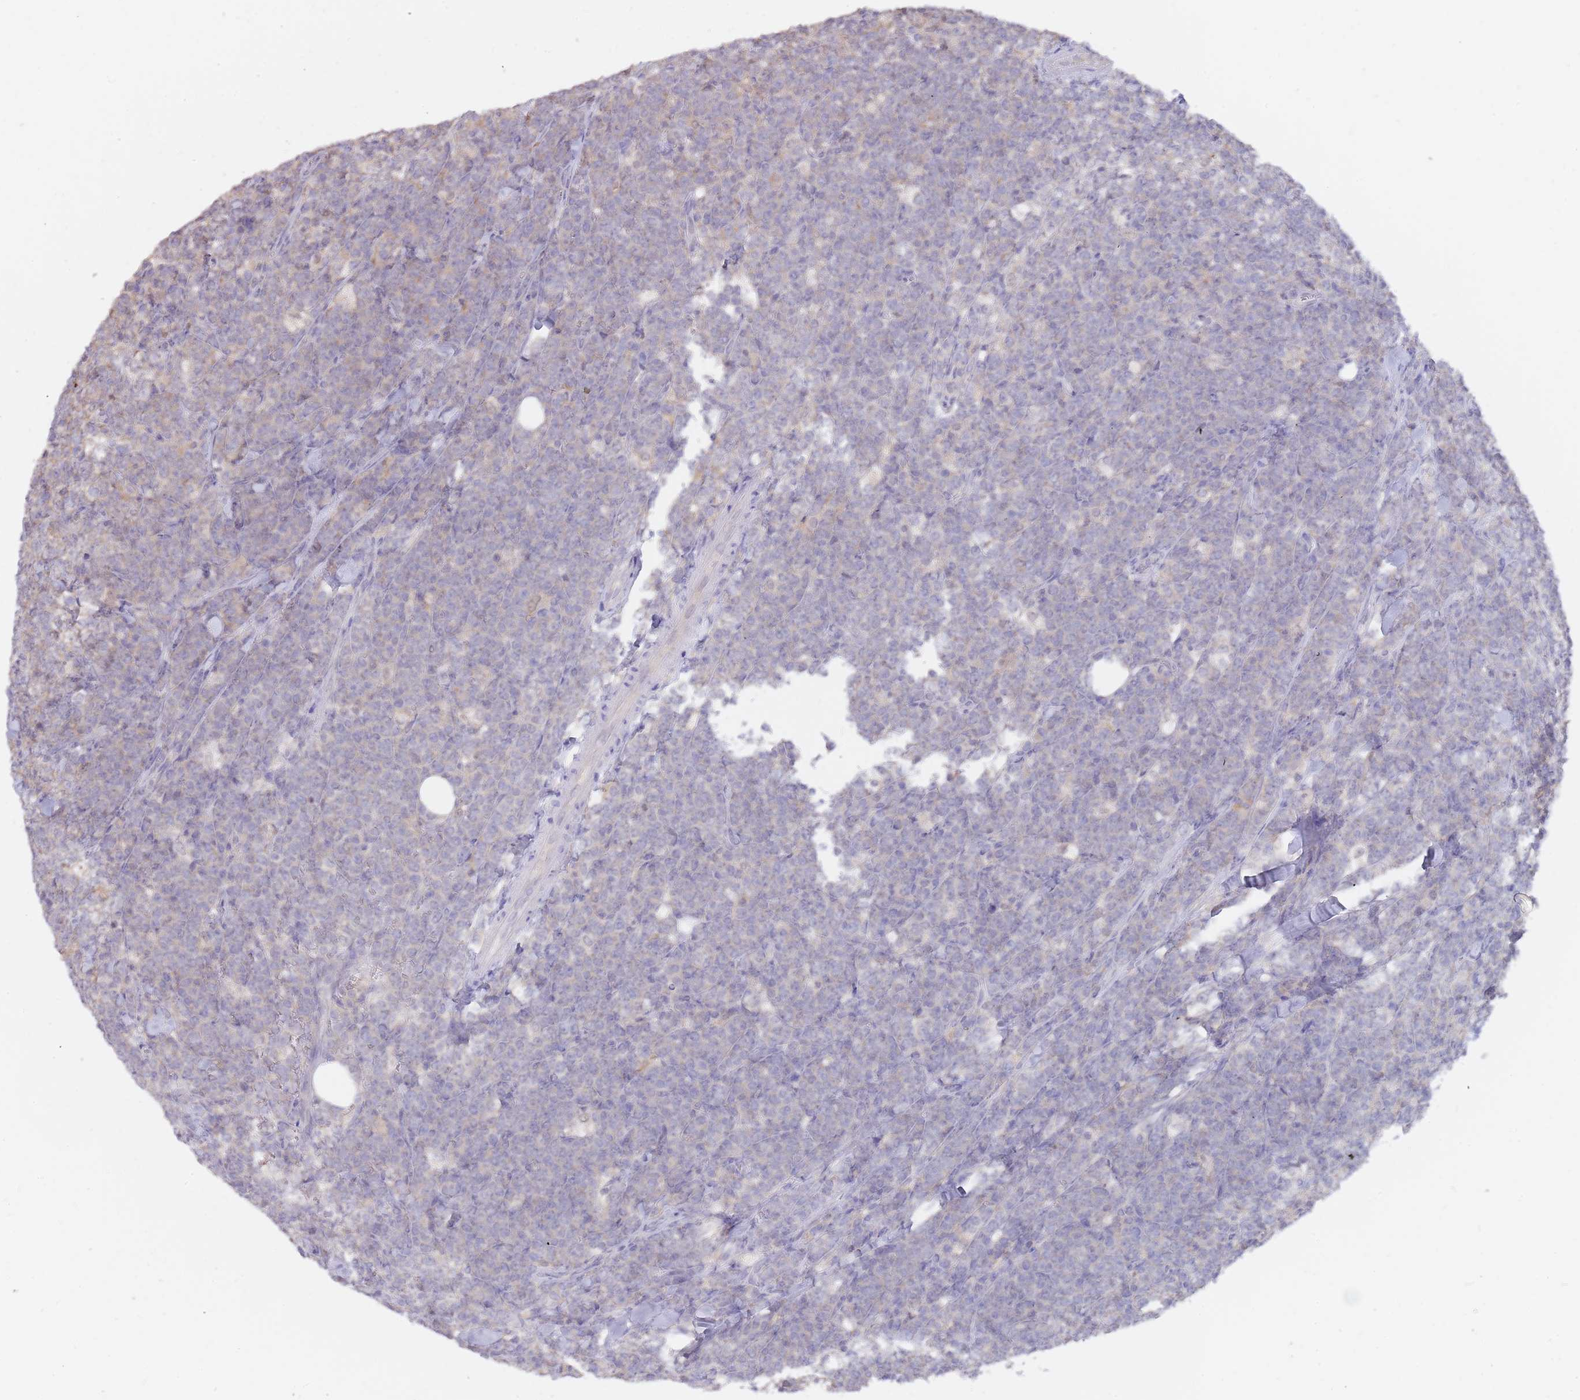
{"staining": {"intensity": "negative", "quantity": "none", "location": "none"}, "tissue": "lymphoma", "cell_type": "Tumor cells", "image_type": "cancer", "snomed": [{"axis": "morphology", "description": "Malignant lymphoma, non-Hodgkin's type, High grade"}, {"axis": "topography", "description": "Small intestine"}], "caption": "A high-resolution image shows immunohistochemistry staining of high-grade malignant lymphoma, non-Hodgkin's type, which exhibits no significant positivity in tumor cells.", "gene": "AP5S1", "patient": {"sex": "male", "age": 8}}